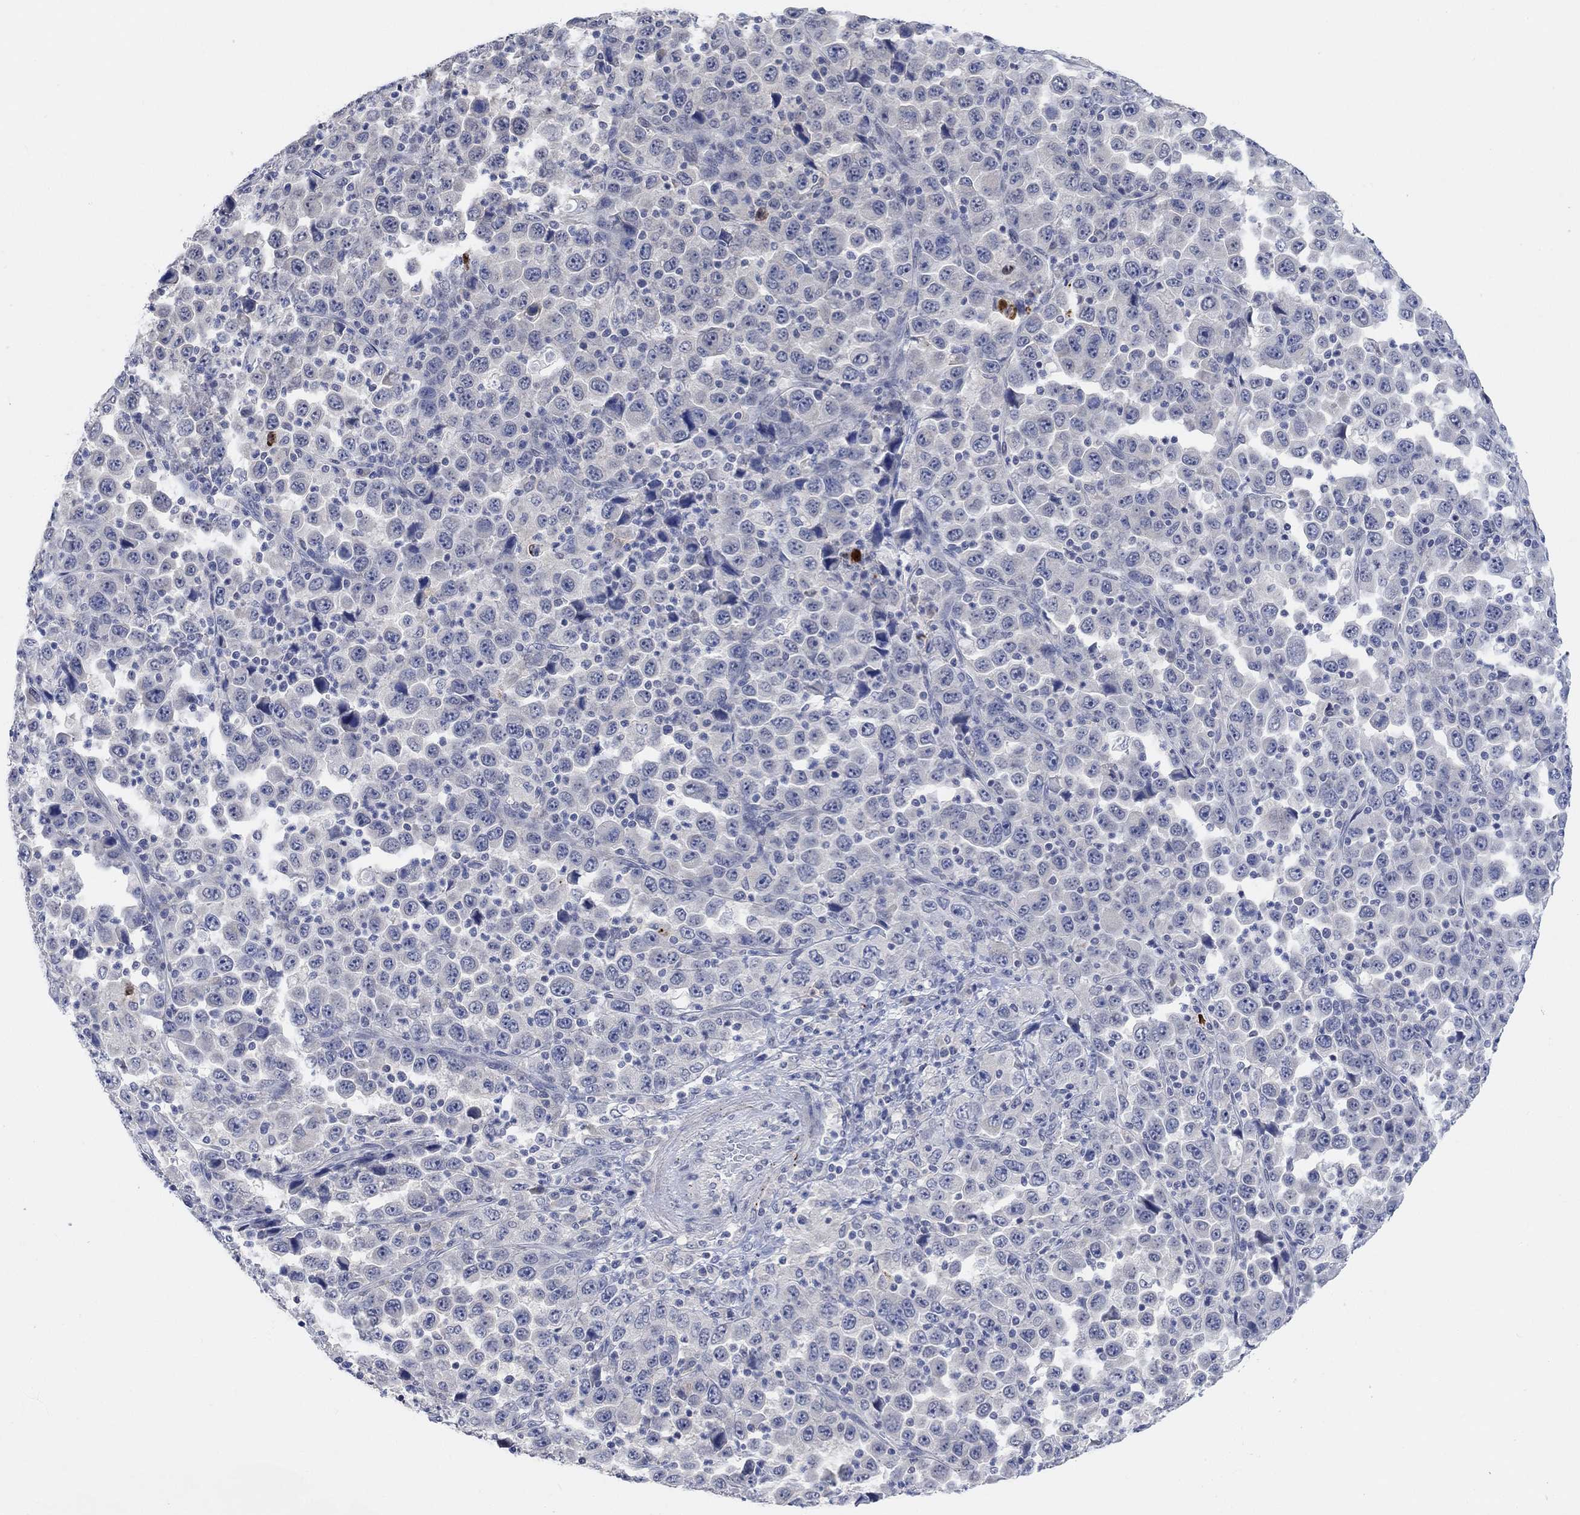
{"staining": {"intensity": "negative", "quantity": "none", "location": "none"}, "tissue": "stomach cancer", "cell_type": "Tumor cells", "image_type": "cancer", "snomed": [{"axis": "morphology", "description": "Normal tissue, NOS"}, {"axis": "morphology", "description": "Adenocarcinoma, NOS"}, {"axis": "topography", "description": "Stomach, upper"}, {"axis": "topography", "description": "Stomach"}], "caption": "High magnification brightfield microscopy of stomach cancer (adenocarcinoma) stained with DAB (brown) and counterstained with hematoxylin (blue): tumor cells show no significant expression.", "gene": "RIMS1", "patient": {"sex": "male", "age": 59}}